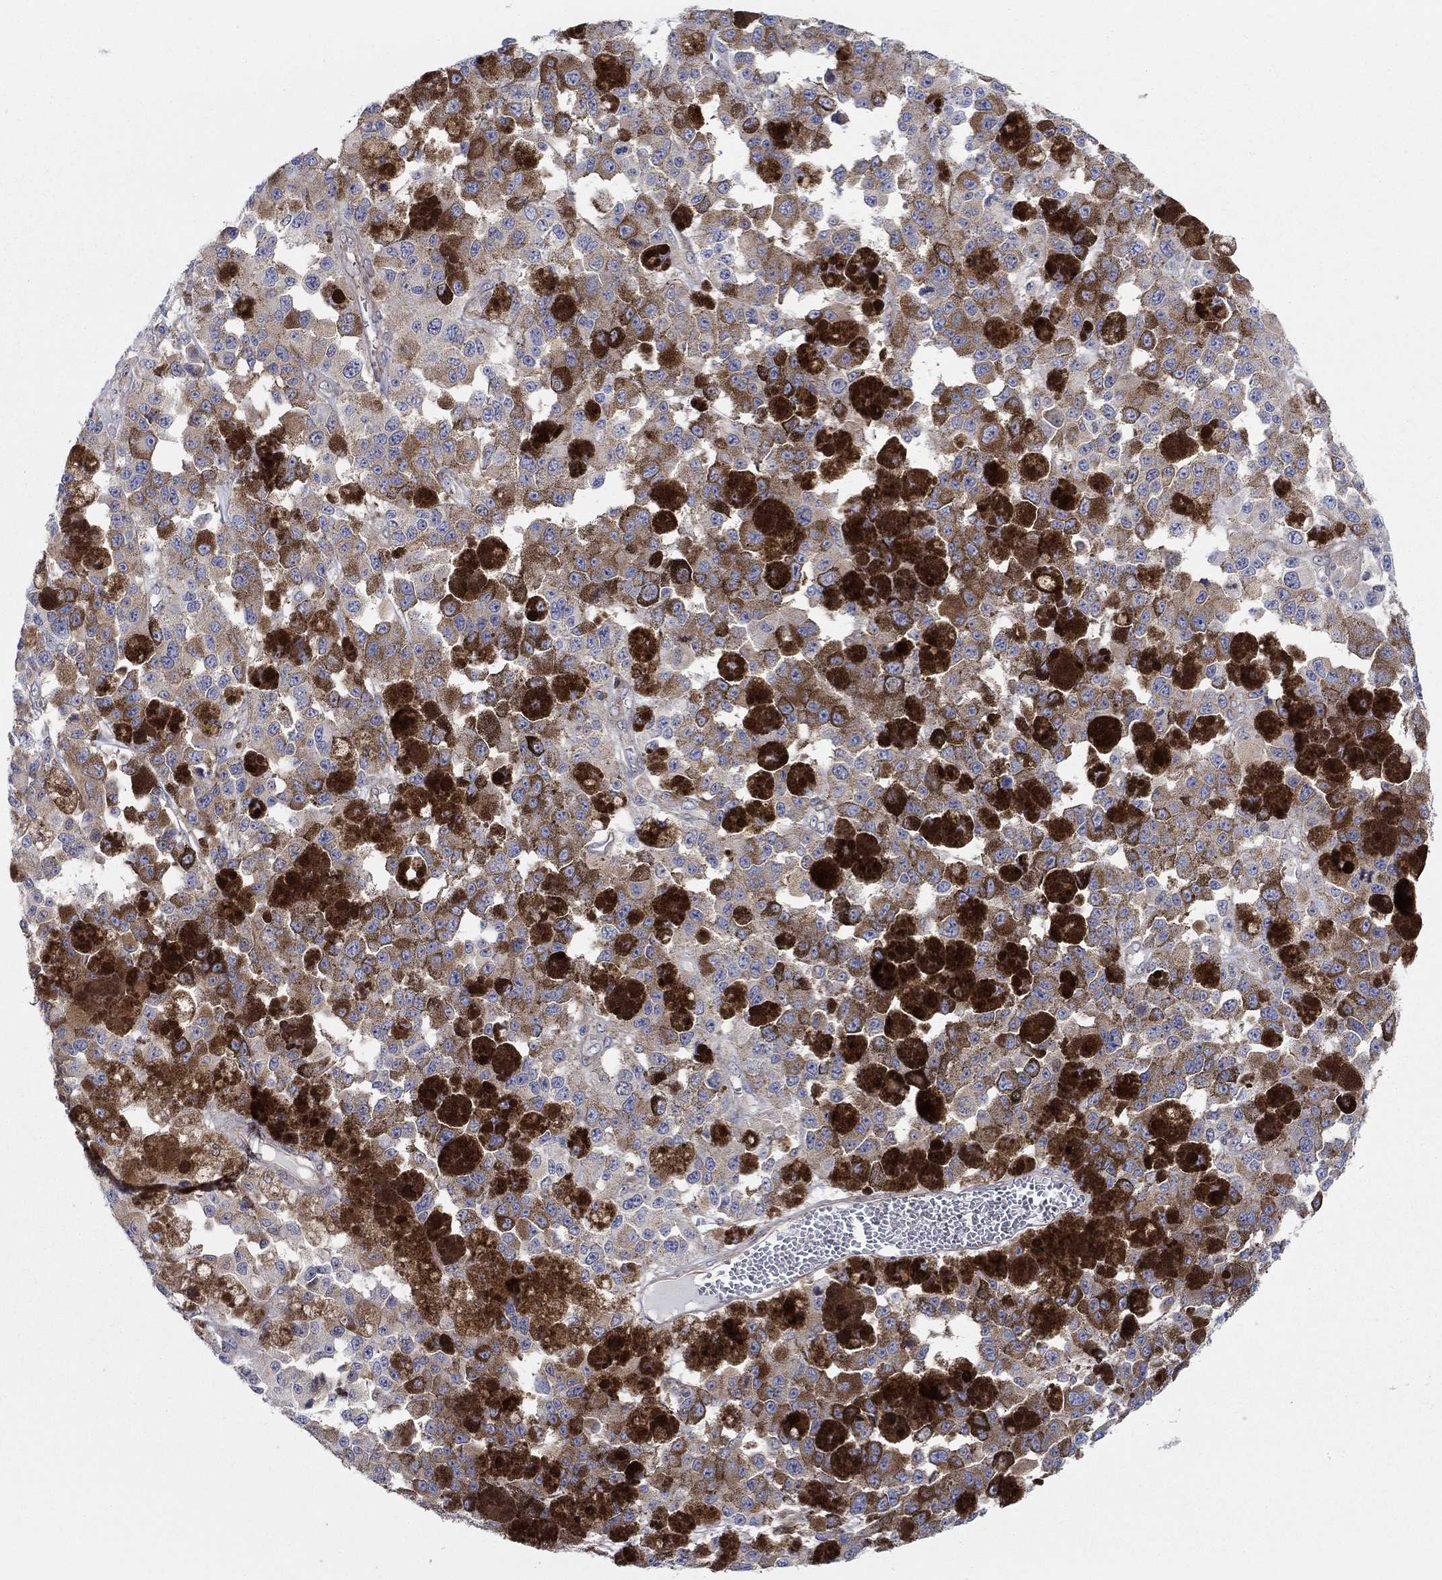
{"staining": {"intensity": "moderate", "quantity": "25%-75%", "location": "cytoplasmic/membranous"}, "tissue": "melanoma", "cell_type": "Tumor cells", "image_type": "cancer", "snomed": [{"axis": "morphology", "description": "Malignant melanoma, NOS"}, {"axis": "topography", "description": "Skin"}], "caption": "Tumor cells exhibit medium levels of moderate cytoplasmic/membranous expression in about 25%-75% of cells in malignant melanoma.", "gene": "FMN1", "patient": {"sex": "female", "age": 58}}